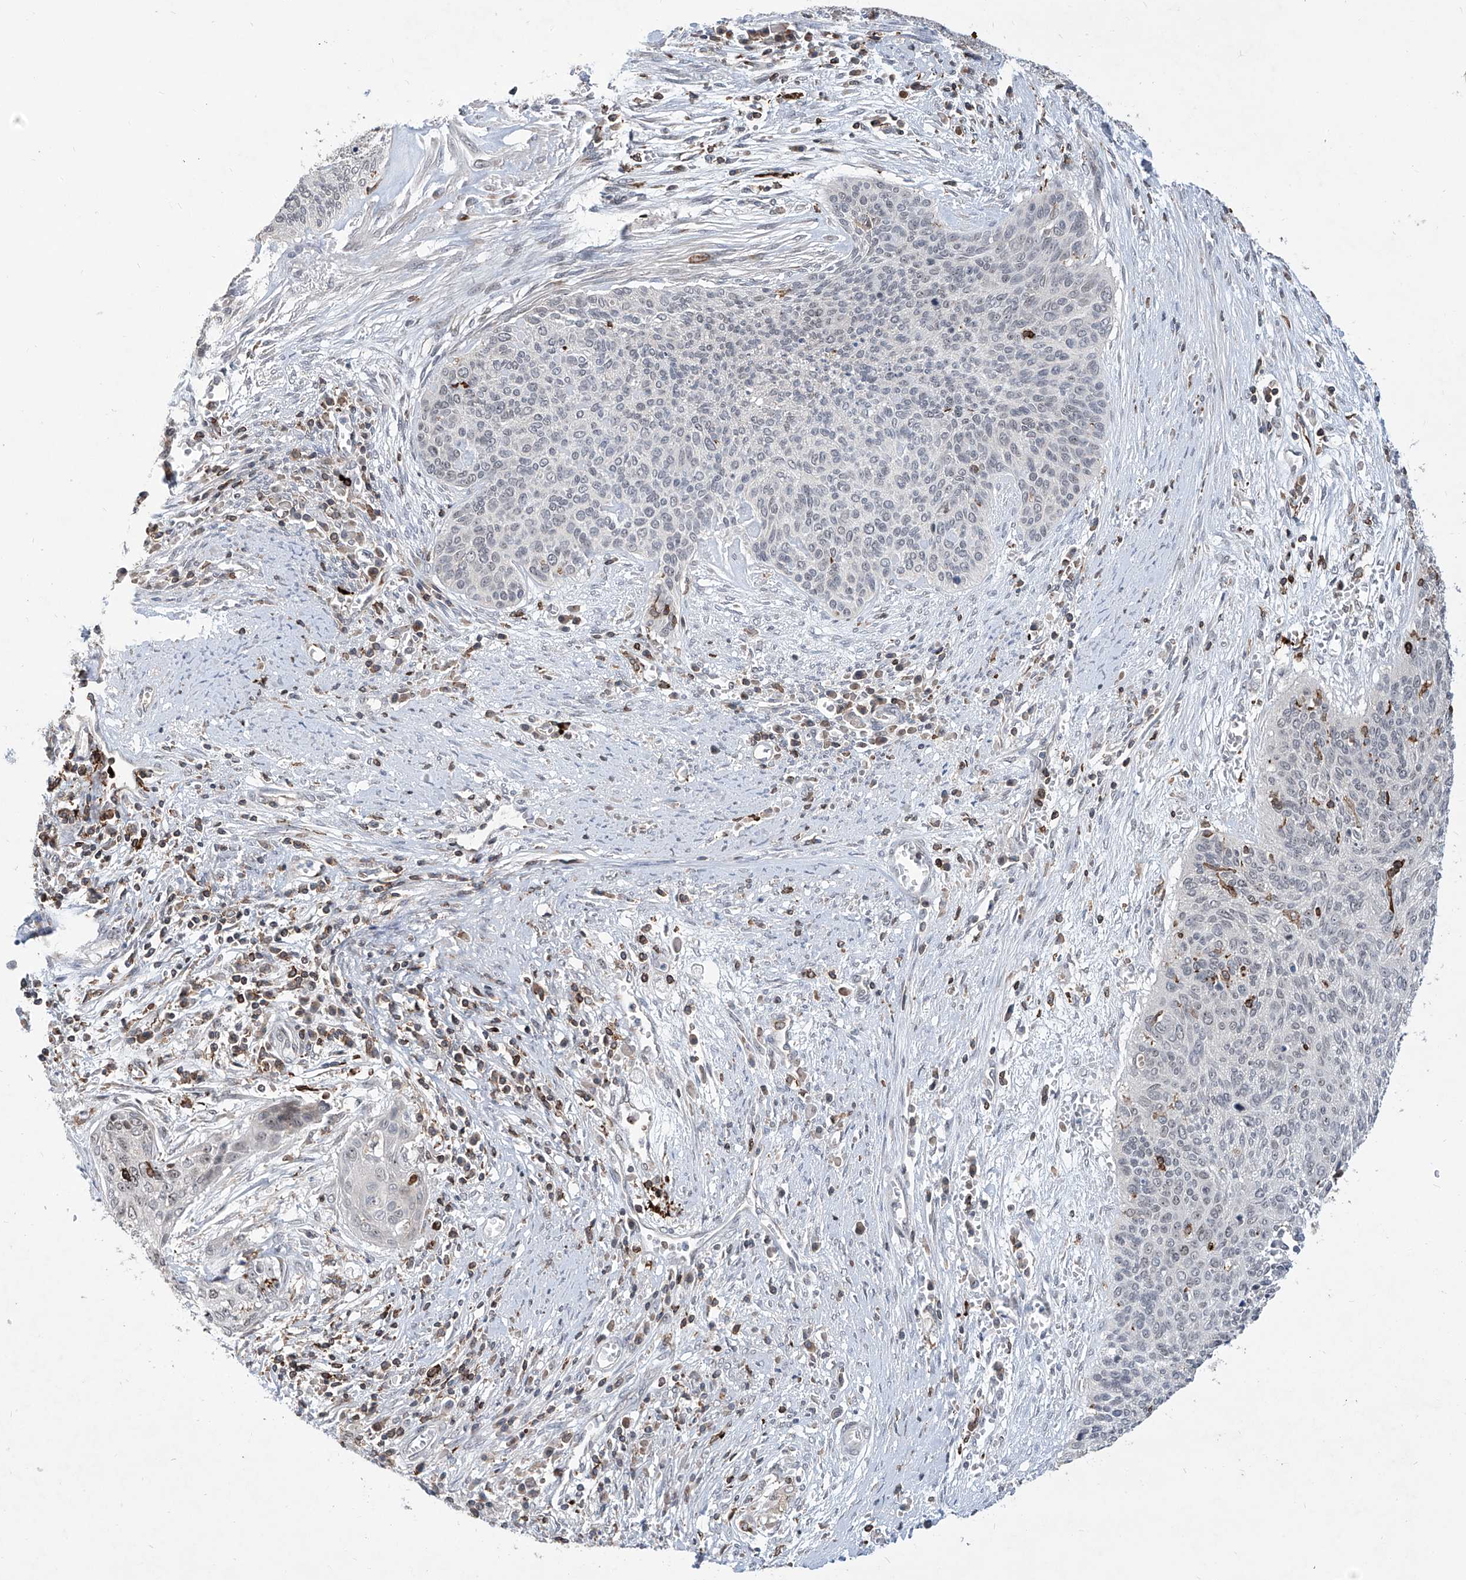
{"staining": {"intensity": "negative", "quantity": "none", "location": "none"}, "tissue": "cervical cancer", "cell_type": "Tumor cells", "image_type": "cancer", "snomed": [{"axis": "morphology", "description": "Squamous cell carcinoma, NOS"}, {"axis": "topography", "description": "Cervix"}], "caption": "An image of squamous cell carcinoma (cervical) stained for a protein demonstrates no brown staining in tumor cells. (DAB immunohistochemistry, high magnification).", "gene": "ZBTB48", "patient": {"sex": "female", "age": 55}}